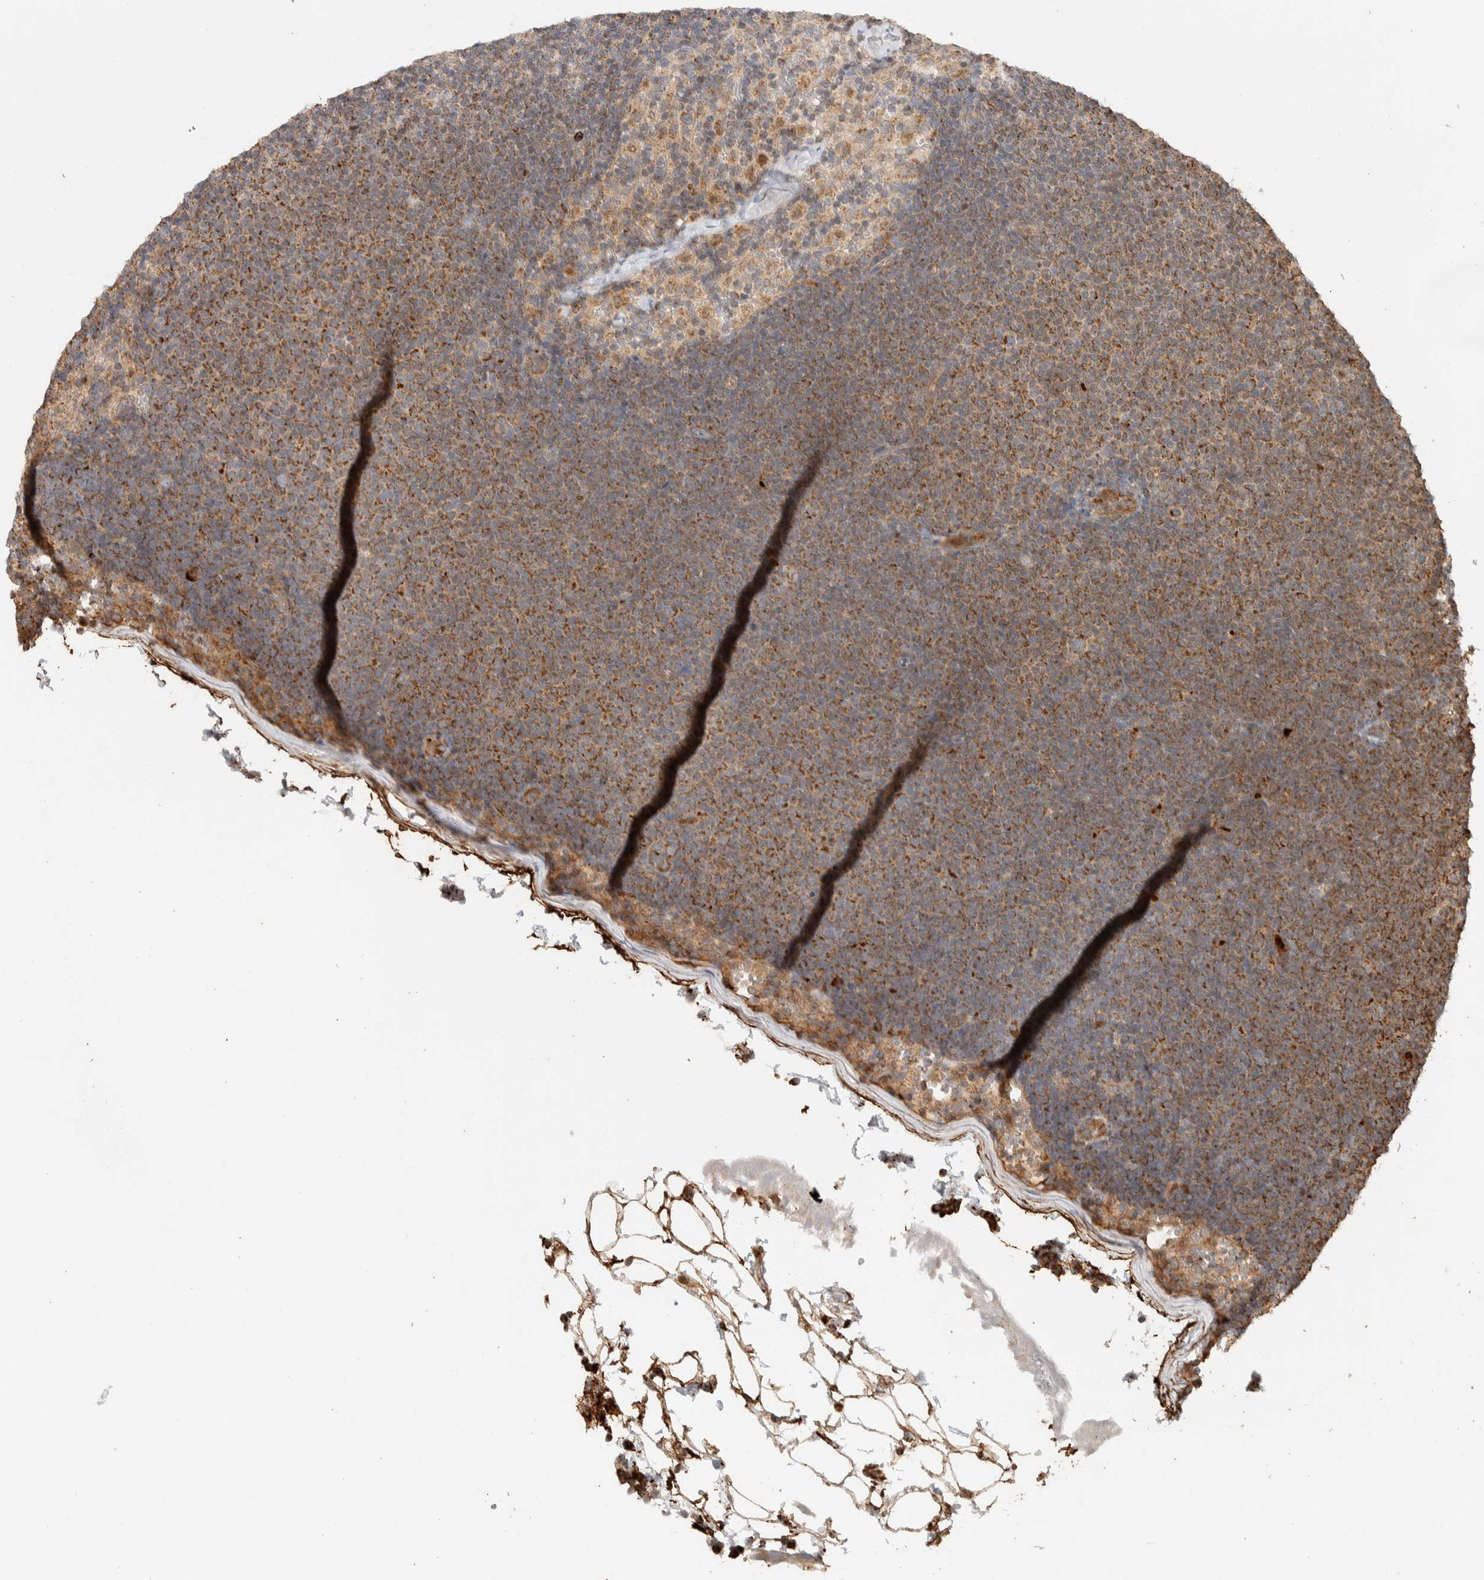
{"staining": {"intensity": "moderate", "quantity": ">75%", "location": "cytoplasmic/membranous"}, "tissue": "lymphoma", "cell_type": "Tumor cells", "image_type": "cancer", "snomed": [{"axis": "morphology", "description": "Malignant lymphoma, non-Hodgkin's type, Low grade"}, {"axis": "topography", "description": "Lymph node"}], "caption": "A histopathology image of human lymphoma stained for a protein demonstrates moderate cytoplasmic/membranous brown staining in tumor cells.", "gene": "KIF9", "patient": {"sex": "female", "age": 53}}